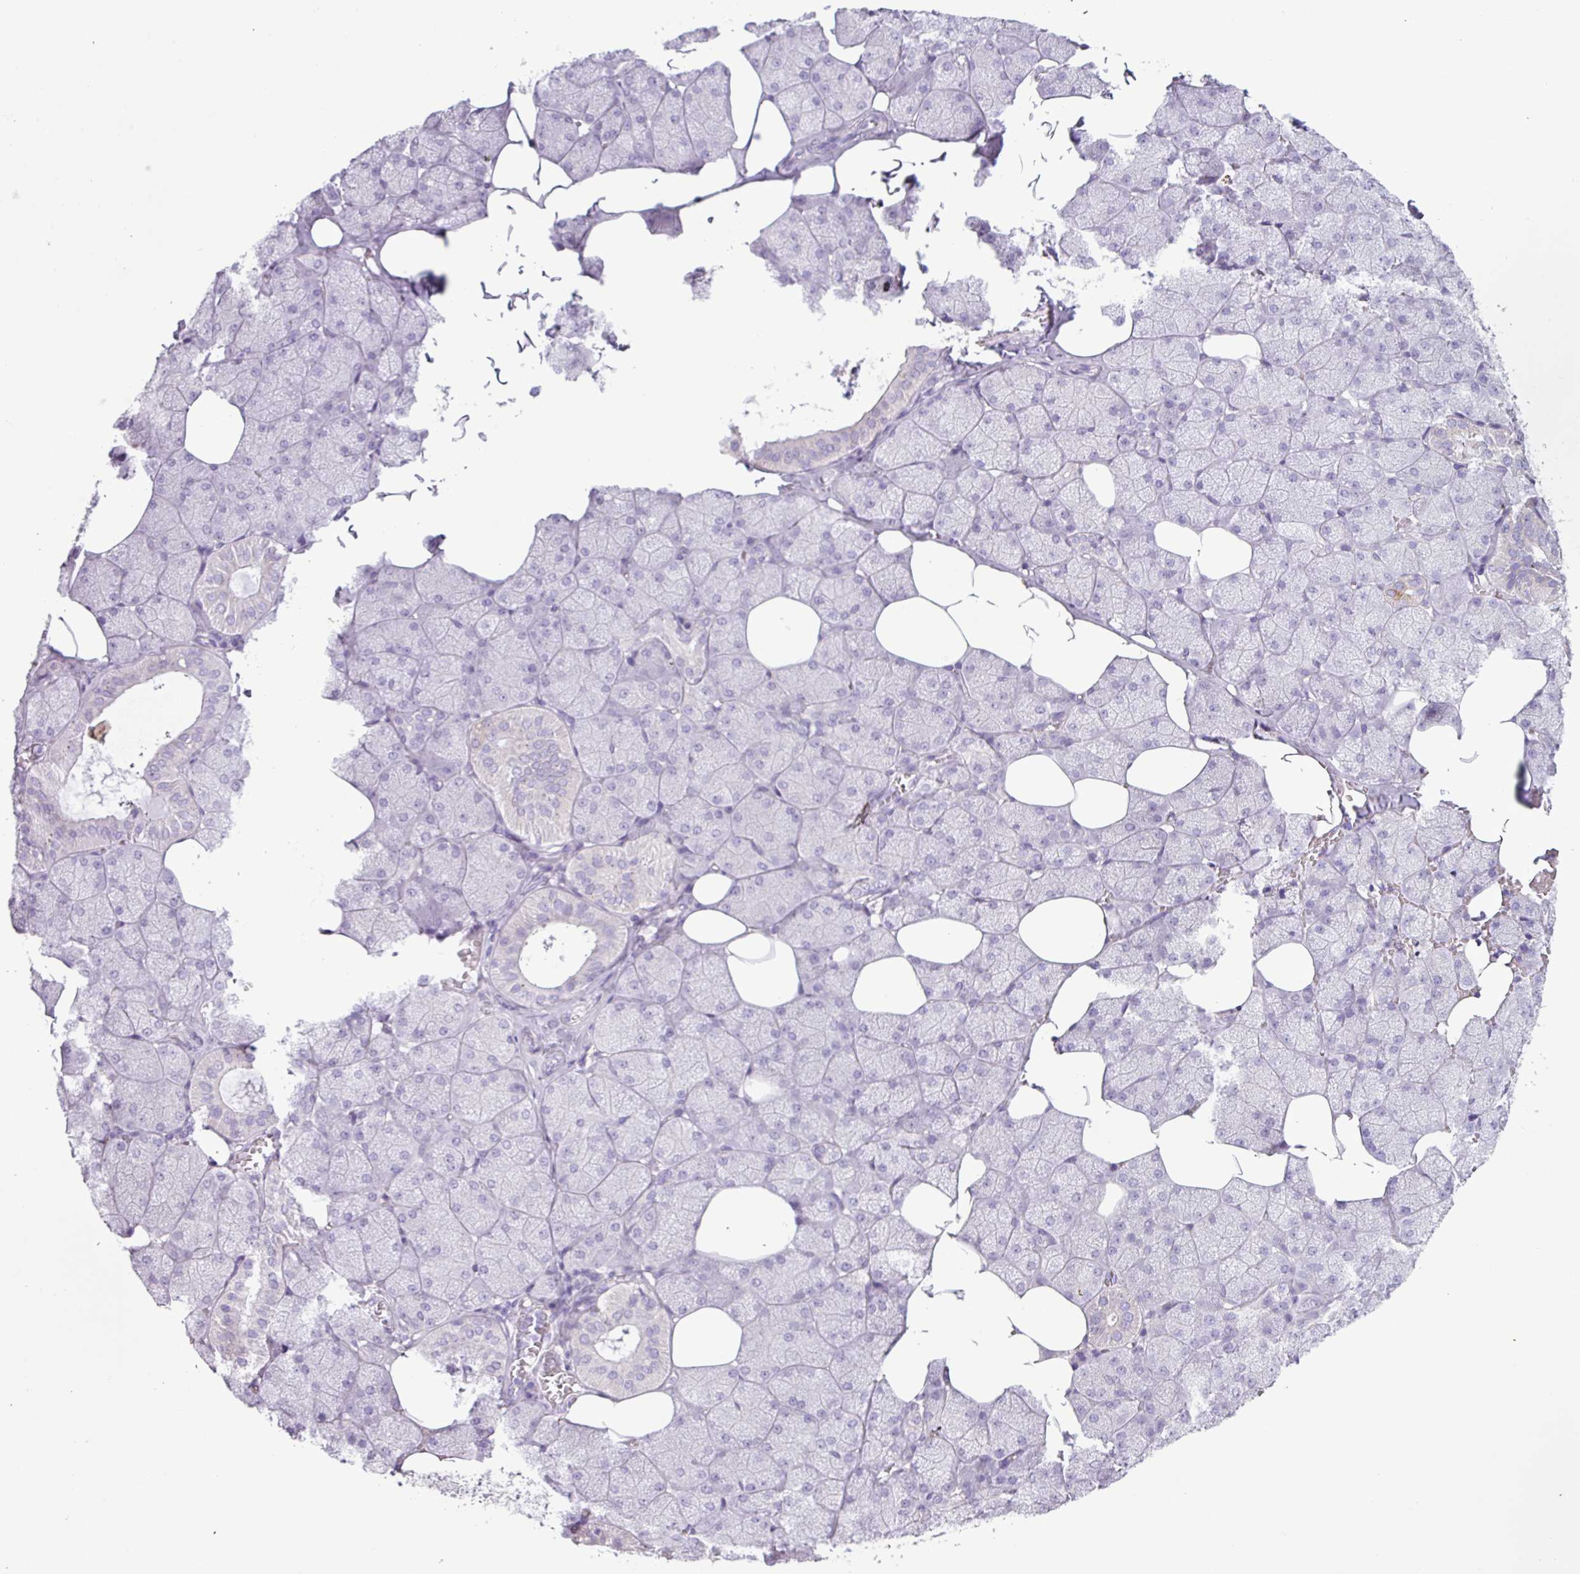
{"staining": {"intensity": "negative", "quantity": "none", "location": "none"}, "tissue": "salivary gland", "cell_type": "Glandular cells", "image_type": "normal", "snomed": [{"axis": "morphology", "description": "Normal tissue, NOS"}, {"axis": "topography", "description": "Salivary gland"}, {"axis": "topography", "description": "Peripheral nerve tissue"}], "caption": "This histopathology image is of unremarkable salivary gland stained with IHC to label a protein in brown with the nuclei are counter-stained blue. There is no positivity in glandular cells. (DAB (3,3'-diaminobenzidine) IHC with hematoxylin counter stain).", "gene": "C4A", "patient": {"sex": "male", "age": 38}}